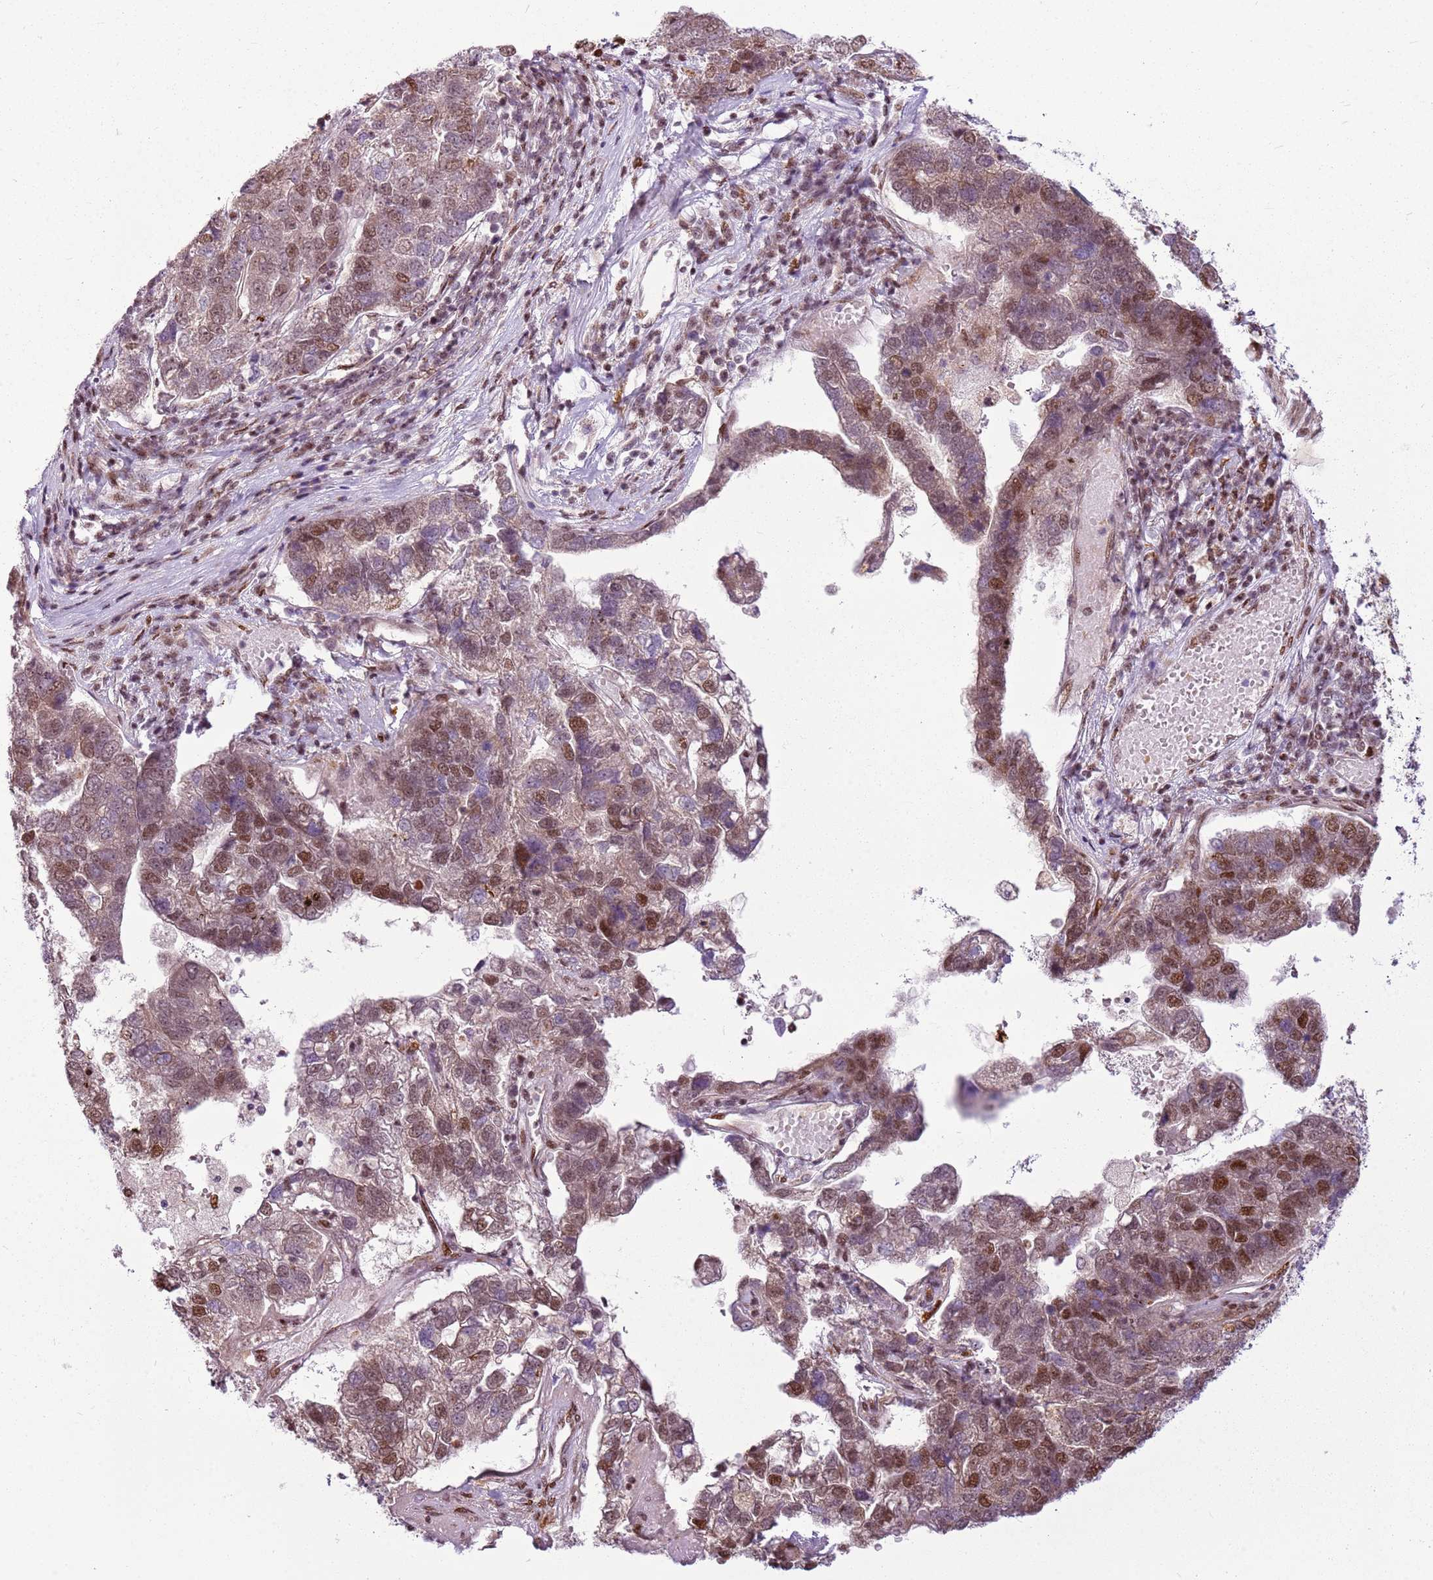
{"staining": {"intensity": "moderate", "quantity": "<25%", "location": "nuclear"}, "tissue": "pancreatic cancer", "cell_type": "Tumor cells", "image_type": "cancer", "snomed": [{"axis": "morphology", "description": "Adenocarcinoma, NOS"}, {"axis": "topography", "description": "Pancreas"}], "caption": "IHC micrograph of pancreatic cancer stained for a protein (brown), which displays low levels of moderate nuclear positivity in about <25% of tumor cells.", "gene": "PCTP", "patient": {"sex": "female", "age": 61}}